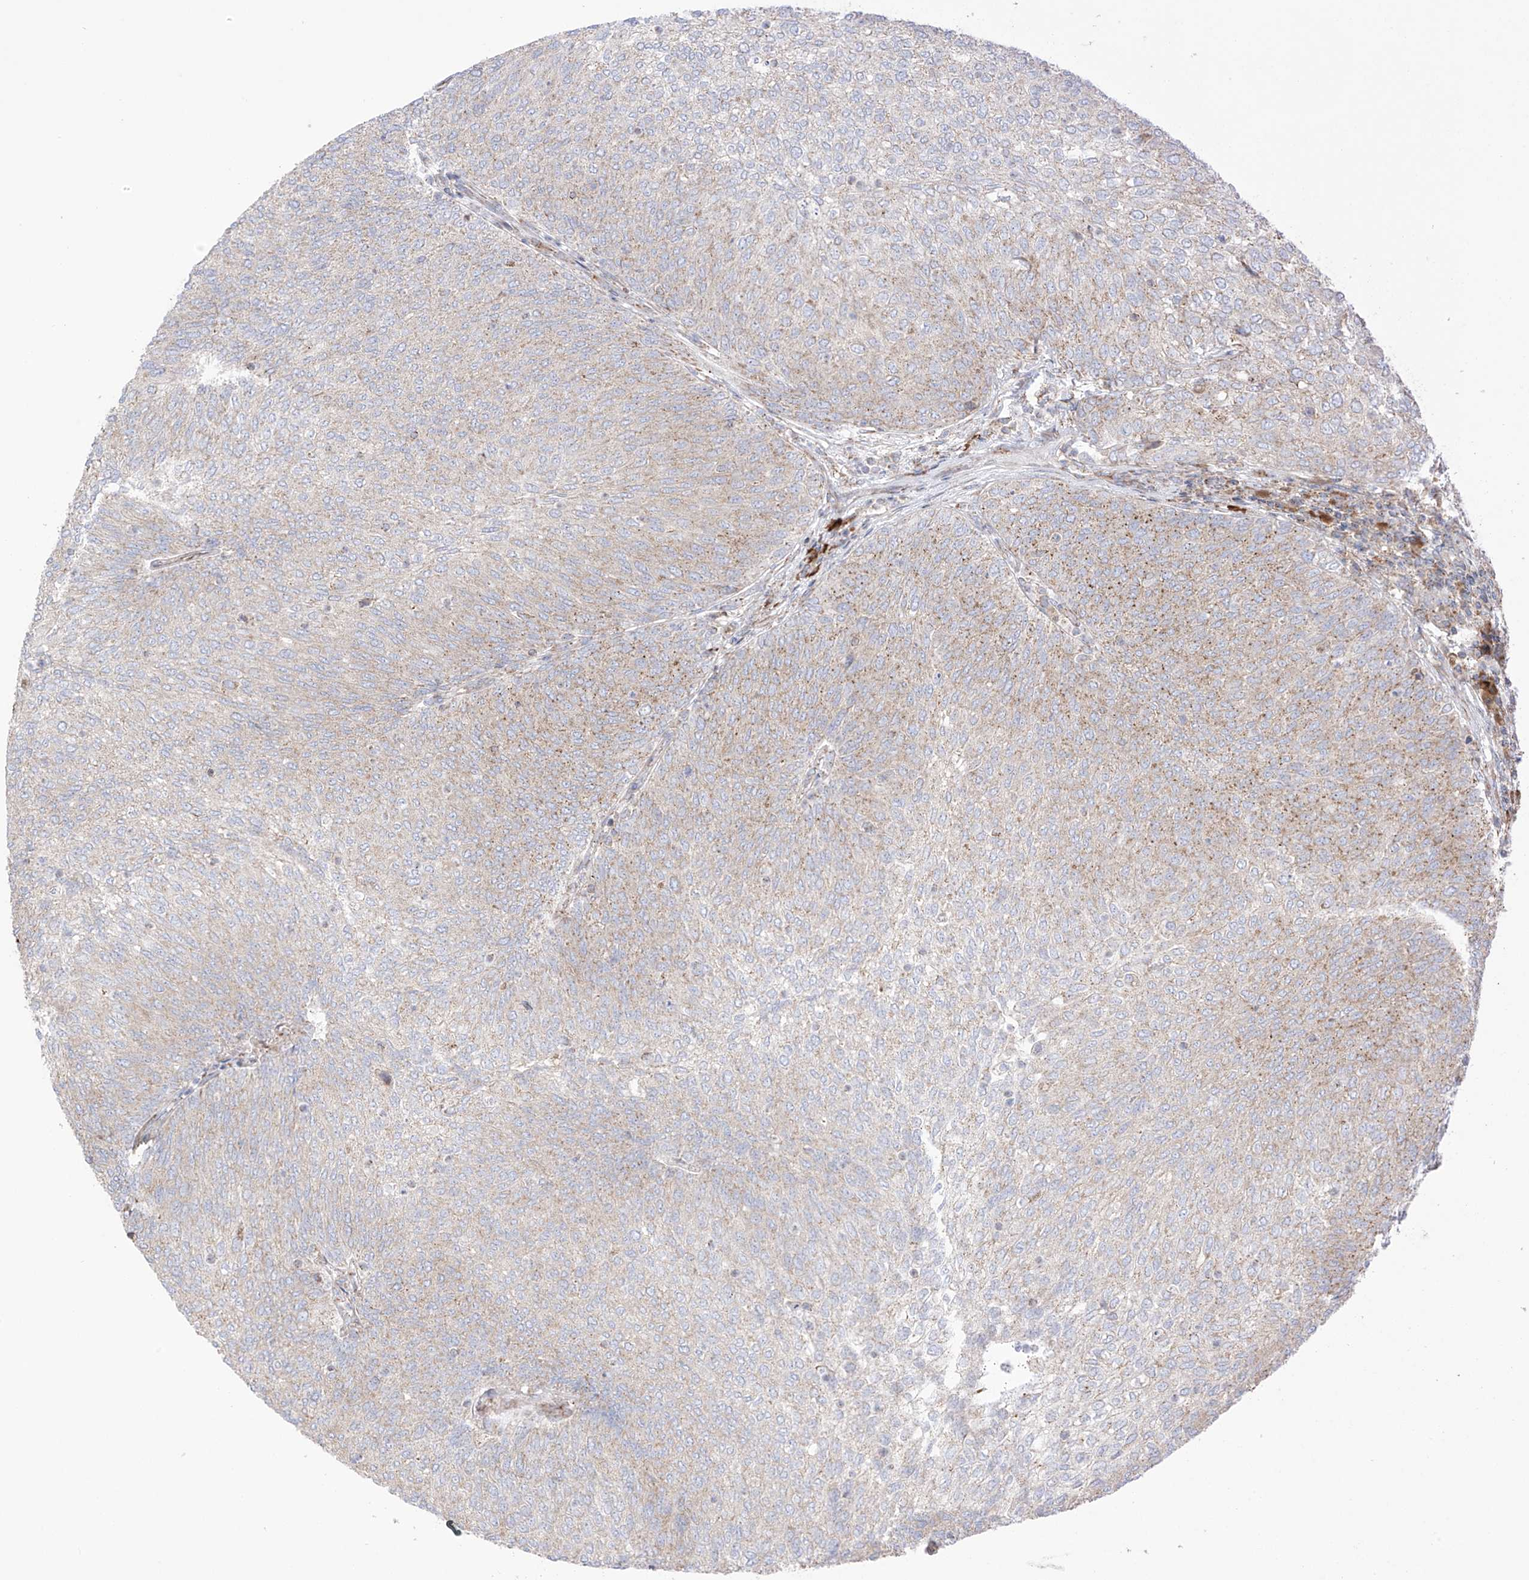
{"staining": {"intensity": "moderate", "quantity": "25%-75%", "location": "cytoplasmic/membranous"}, "tissue": "urothelial cancer", "cell_type": "Tumor cells", "image_type": "cancer", "snomed": [{"axis": "morphology", "description": "Urothelial carcinoma, Low grade"}, {"axis": "topography", "description": "Urinary bladder"}], "caption": "Immunohistochemistry photomicrograph of human urothelial carcinoma (low-grade) stained for a protein (brown), which demonstrates medium levels of moderate cytoplasmic/membranous positivity in approximately 25%-75% of tumor cells.", "gene": "XKR3", "patient": {"sex": "female", "age": 79}}